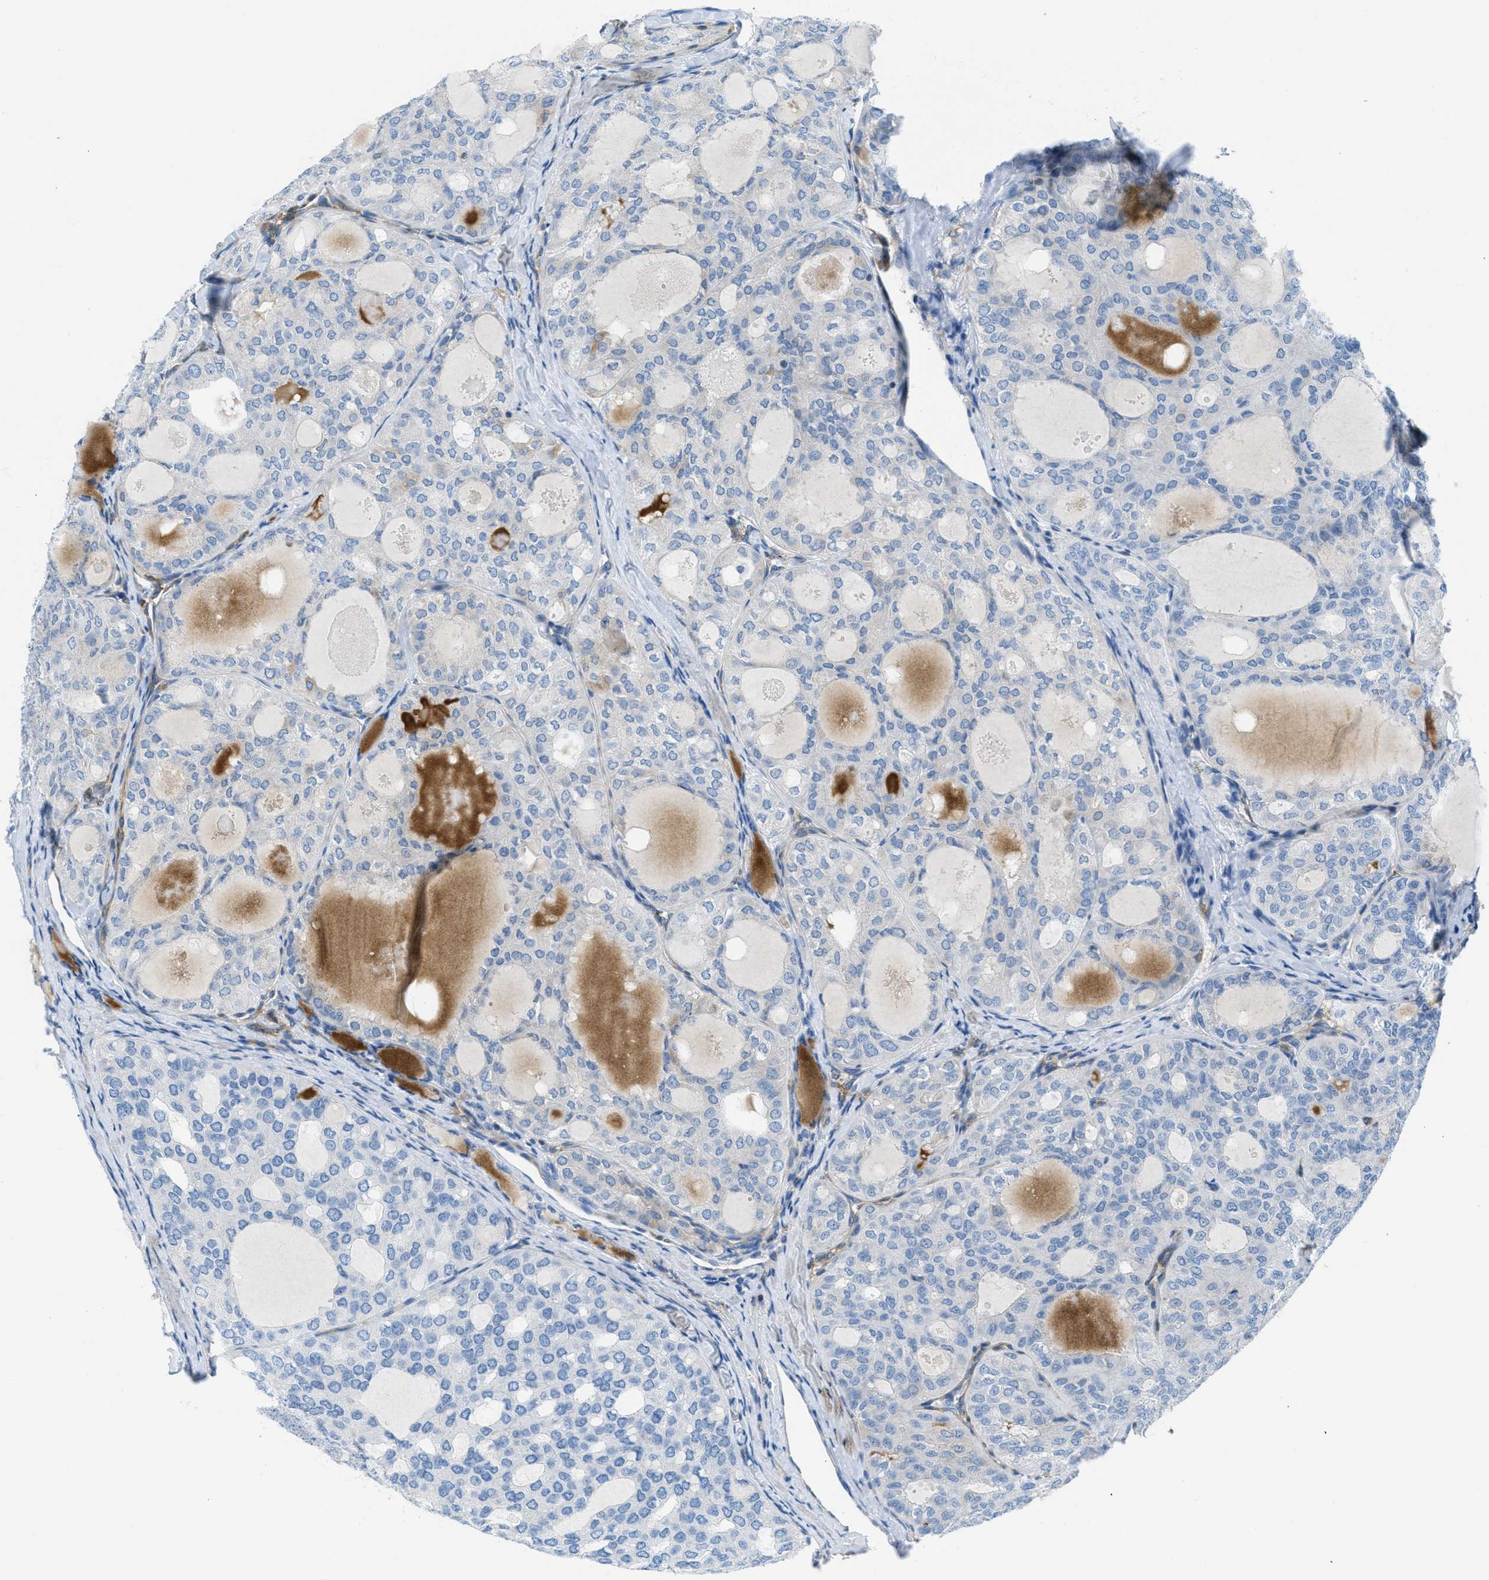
{"staining": {"intensity": "negative", "quantity": "none", "location": "none"}, "tissue": "thyroid cancer", "cell_type": "Tumor cells", "image_type": "cancer", "snomed": [{"axis": "morphology", "description": "Follicular adenoma carcinoma, NOS"}, {"axis": "topography", "description": "Thyroid gland"}], "caption": "The photomicrograph shows no staining of tumor cells in thyroid cancer (follicular adenoma carcinoma). Nuclei are stained in blue.", "gene": "MAPRE2", "patient": {"sex": "male", "age": 75}}